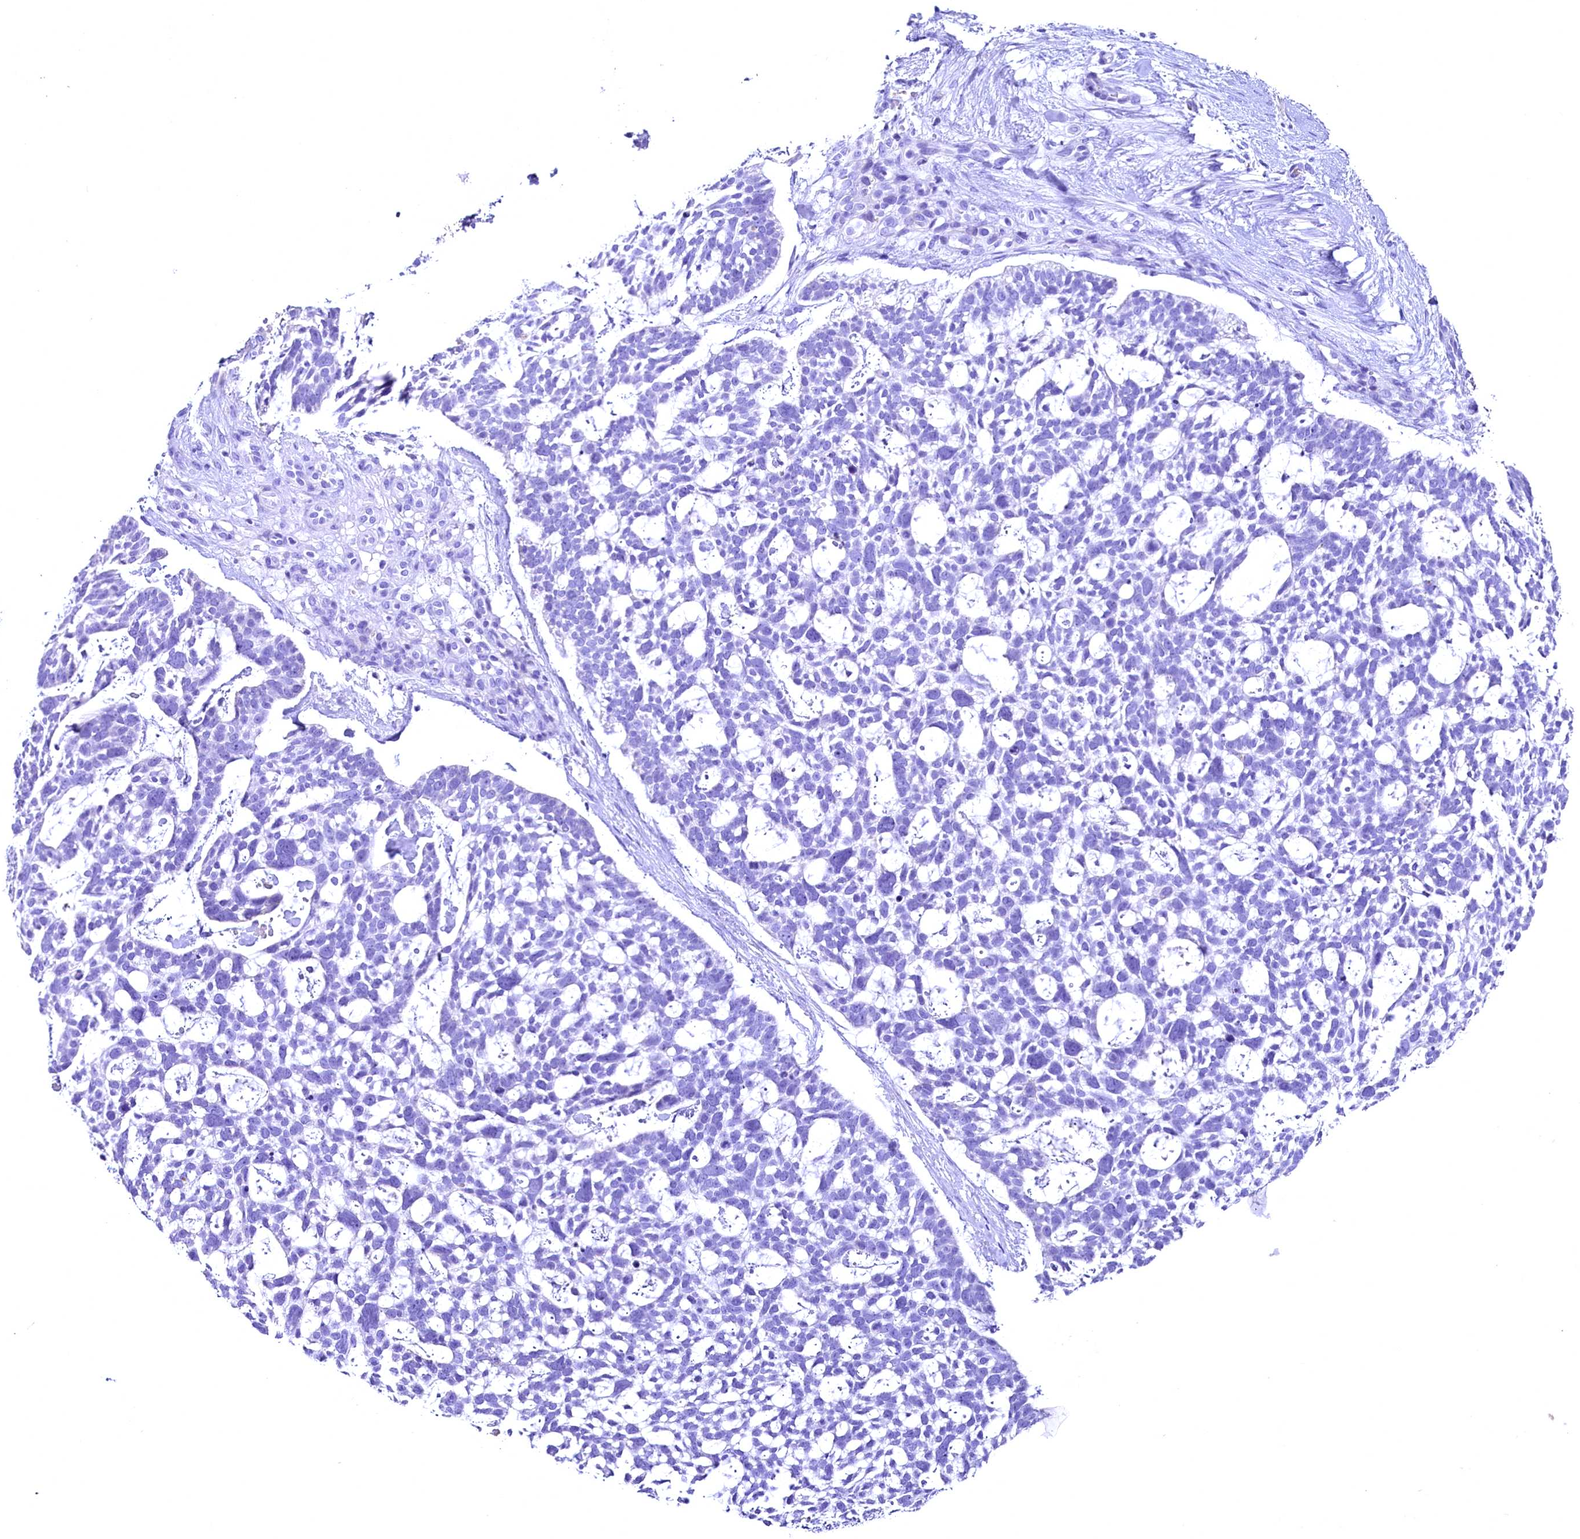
{"staining": {"intensity": "negative", "quantity": "none", "location": "none"}, "tissue": "skin cancer", "cell_type": "Tumor cells", "image_type": "cancer", "snomed": [{"axis": "morphology", "description": "Basal cell carcinoma"}, {"axis": "topography", "description": "Skin"}], "caption": "IHC histopathology image of neoplastic tissue: human skin basal cell carcinoma stained with DAB (3,3'-diaminobenzidine) displays no significant protein expression in tumor cells. (Stains: DAB (3,3'-diaminobenzidine) IHC with hematoxylin counter stain, Microscopy: brightfield microscopy at high magnification).", "gene": "SKIDA1", "patient": {"sex": "male", "age": 88}}